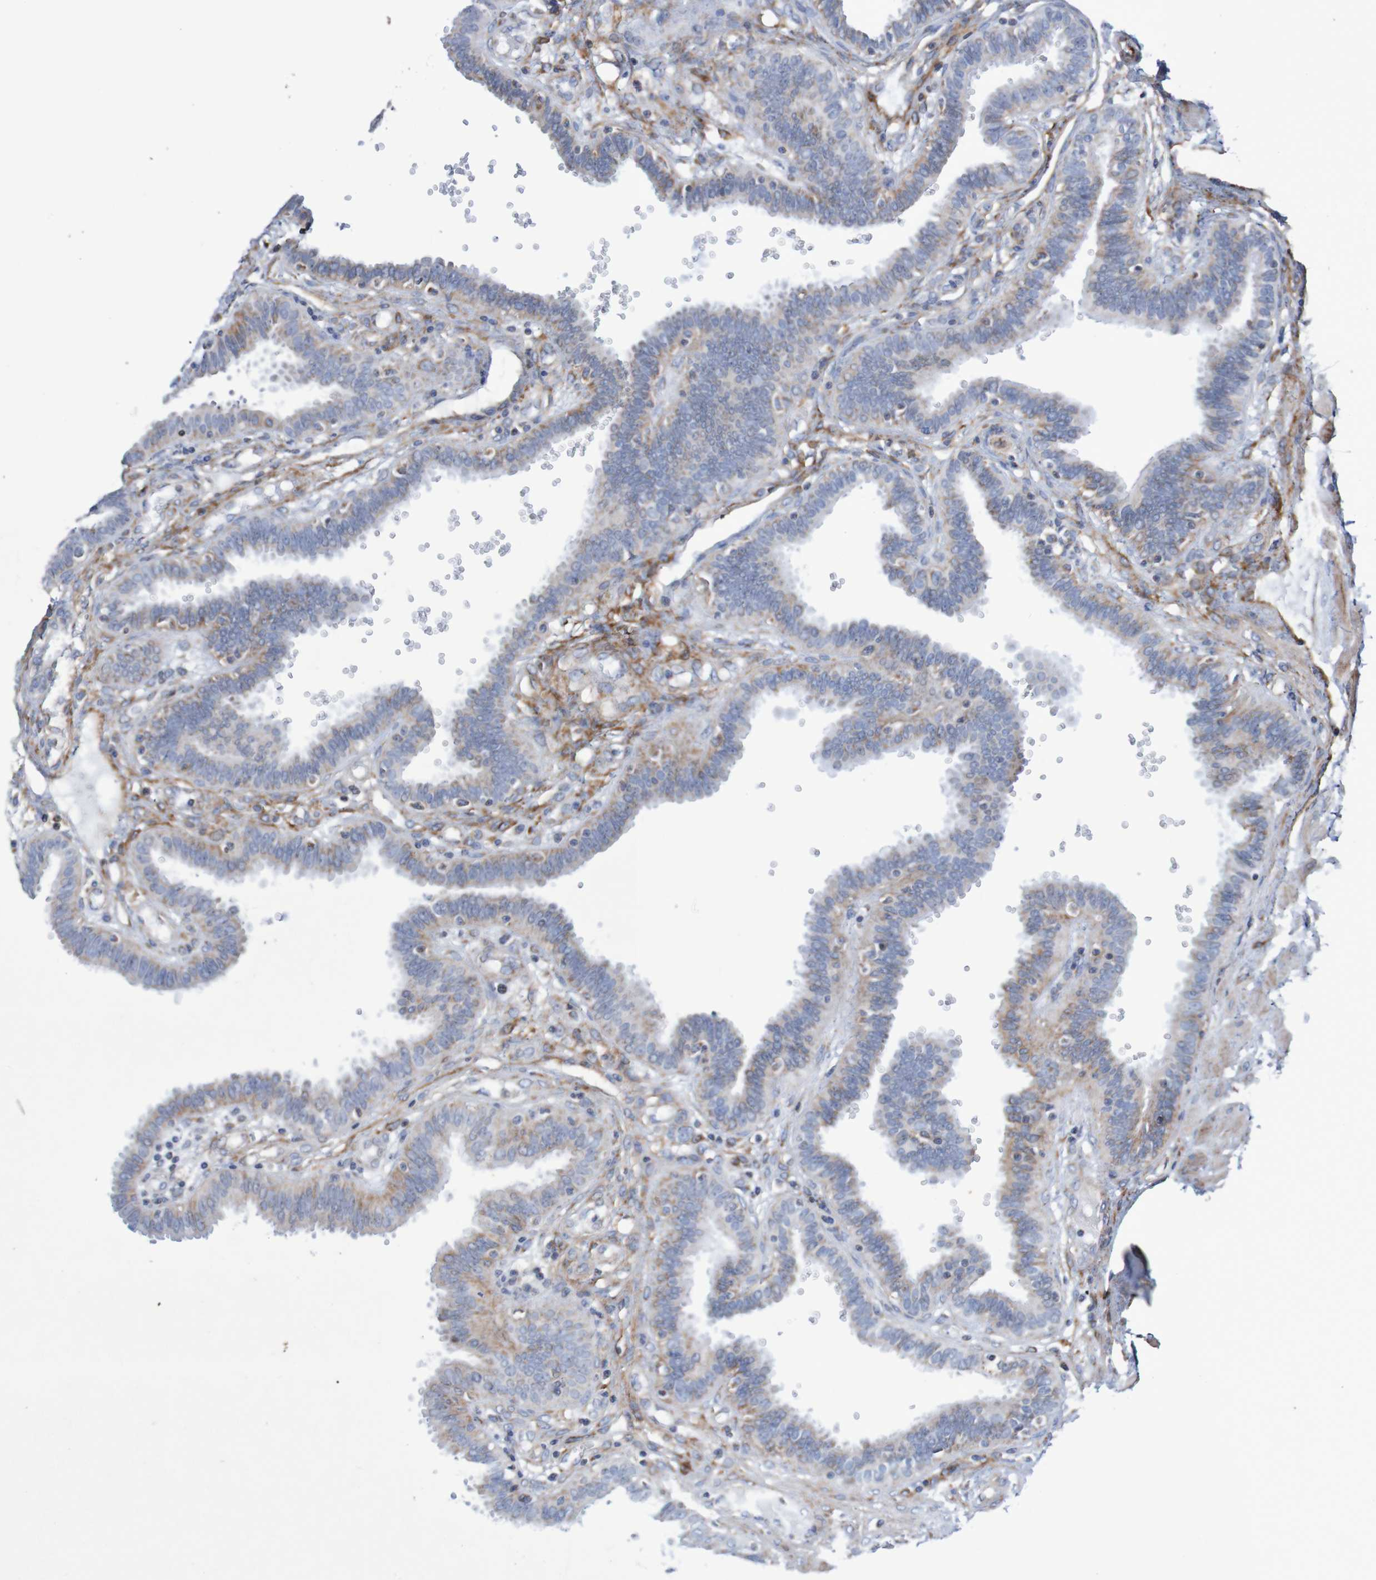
{"staining": {"intensity": "moderate", "quantity": ">75%", "location": "cytoplasmic/membranous"}, "tissue": "fallopian tube", "cell_type": "Glandular cells", "image_type": "normal", "snomed": [{"axis": "morphology", "description": "Normal tissue, NOS"}, {"axis": "topography", "description": "Fallopian tube"}], "caption": "DAB immunohistochemical staining of normal human fallopian tube demonstrates moderate cytoplasmic/membranous protein positivity in approximately >75% of glandular cells.", "gene": "MMEL1", "patient": {"sex": "female", "age": 32}}